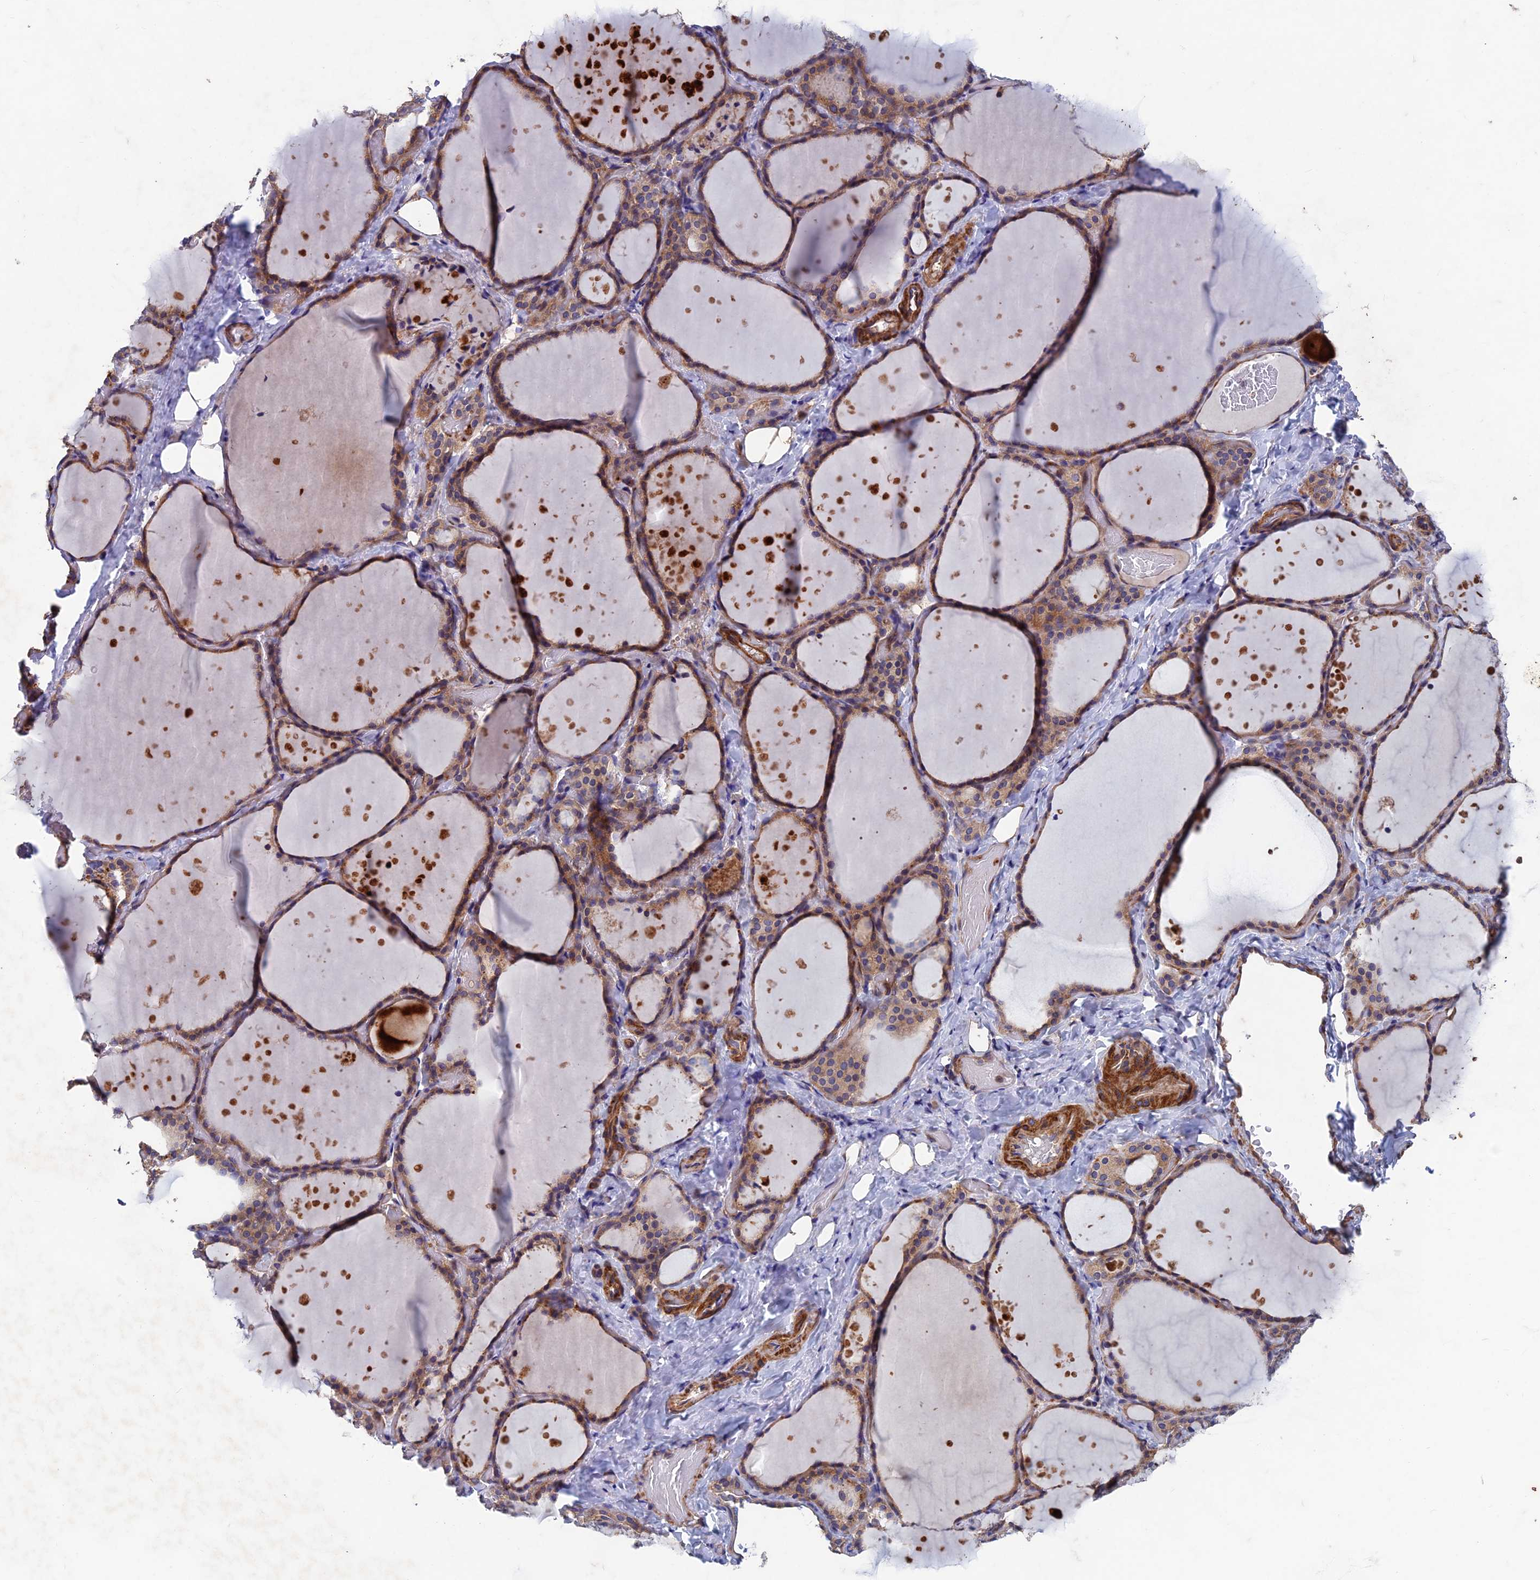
{"staining": {"intensity": "moderate", "quantity": "25%-75%", "location": "cytoplasmic/membranous"}, "tissue": "thyroid gland", "cell_type": "Glandular cells", "image_type": "normal", "snomed": [{"axis": "morphology", "description": "Normal tissue, NOS"}, {"axis": "topography", "description": "Thyroid gland"}], "caption": "Normal thyroid gland shows moderate cytoplasmic/membranous staining in approximately 25%-75% of glandular cells, visualized by immunohistochemistry. (brown staining indicates protein expression, while blue staining denotes nuclei).", "gene": "NCAPG", "patient": {"sex": "female", "age": 44}}